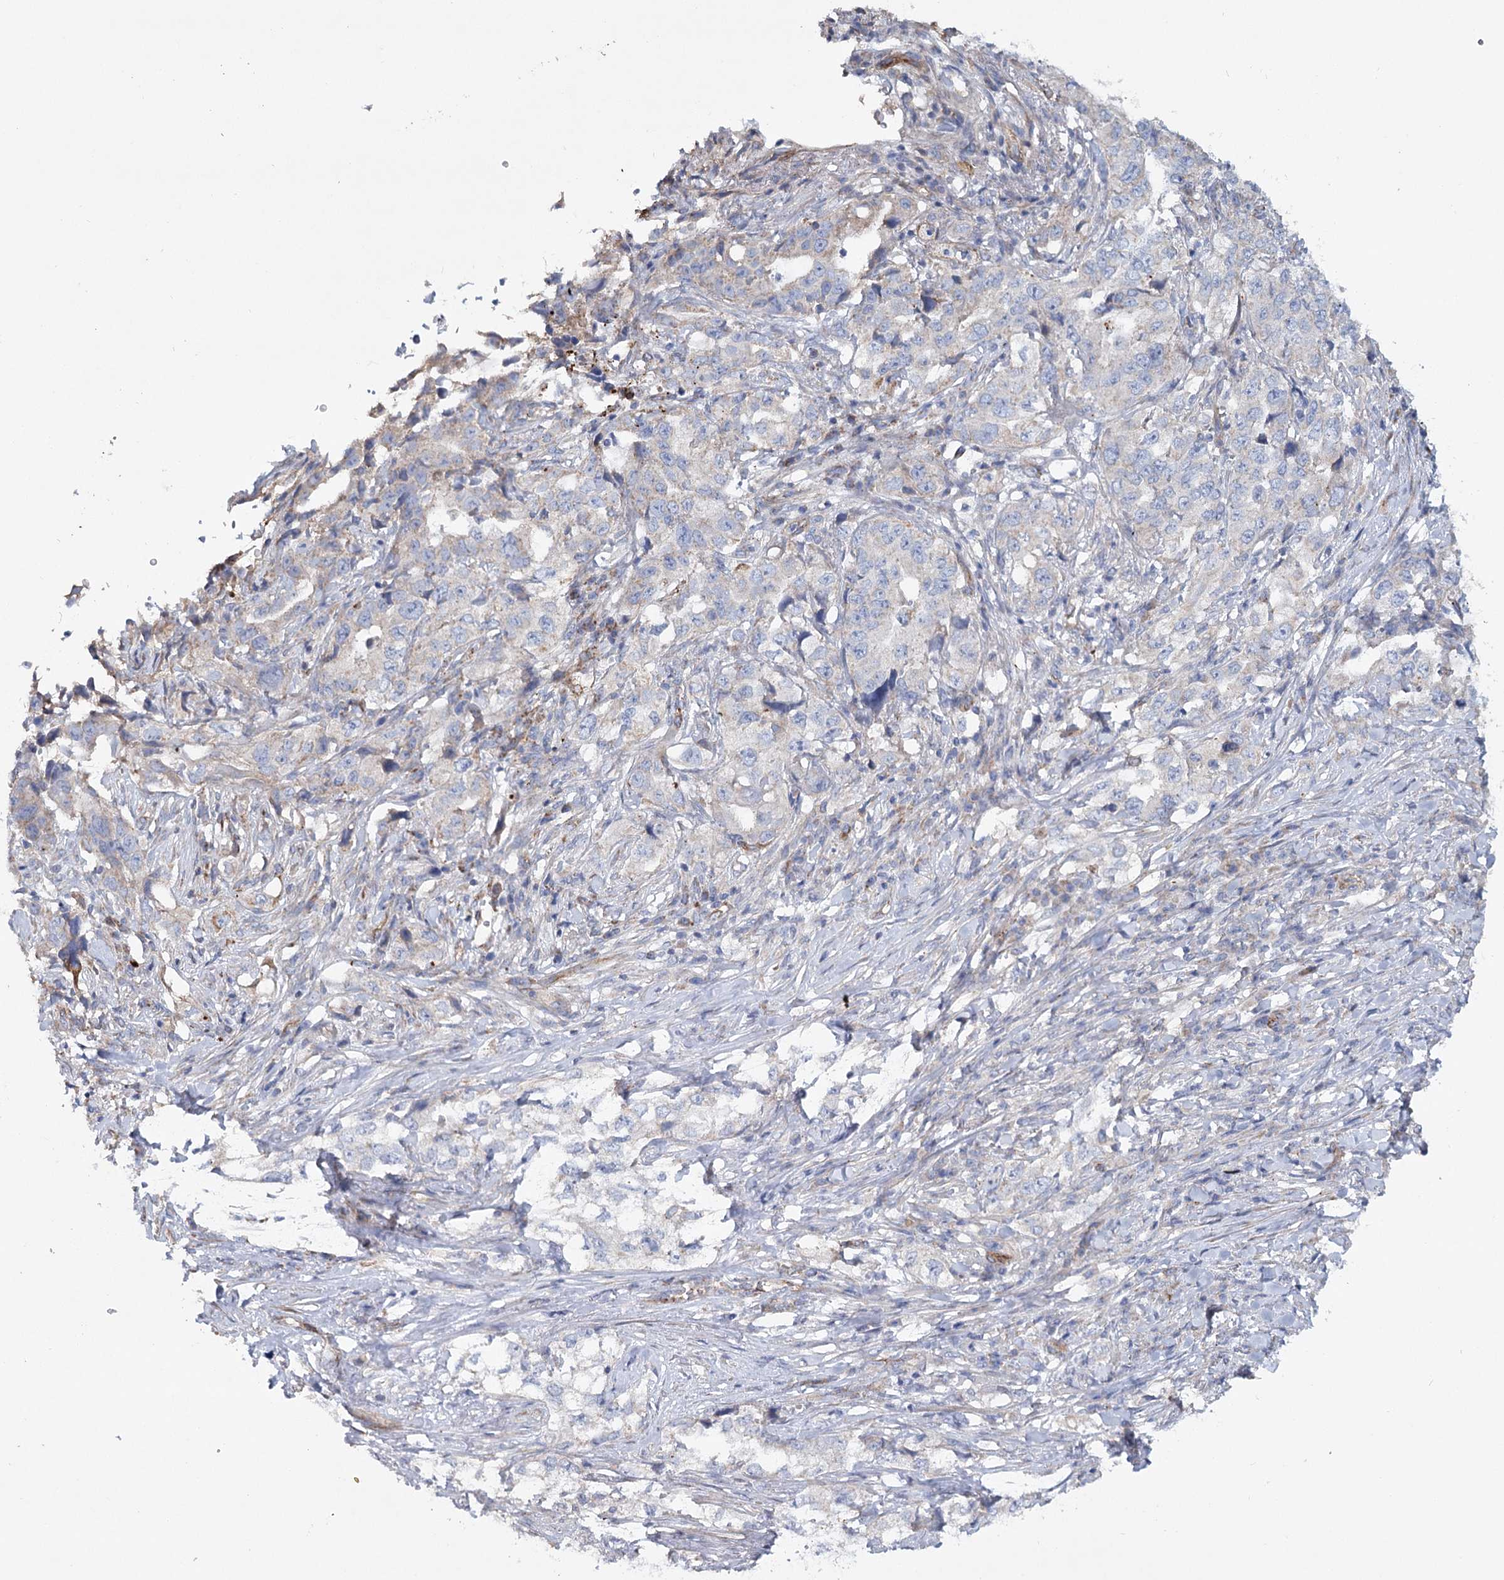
{"staining": {"intensity": "negative", "quantity": "none", "location": "none"}, "tissue": "lung cancer", "cell_type": "Tumor cells", "image_type": "cancer", "snomed": [{"axis": "morphology", "description": "Adenocarcinoma, NOS"}, {"axis": "topography", "description": "Lung"}], "caption": "The histopathology image reveals no staining of tumor cells in lung cancer. (Stains: DAB (3,3'-diaminobenzidine) immunohistochemistry (IHC) with hematoxylin counter stain, Microscopy: brightfield microscopy at high magnification).", "gene": "TMEM164", "patient": {"sex": "female", "age": 51}}